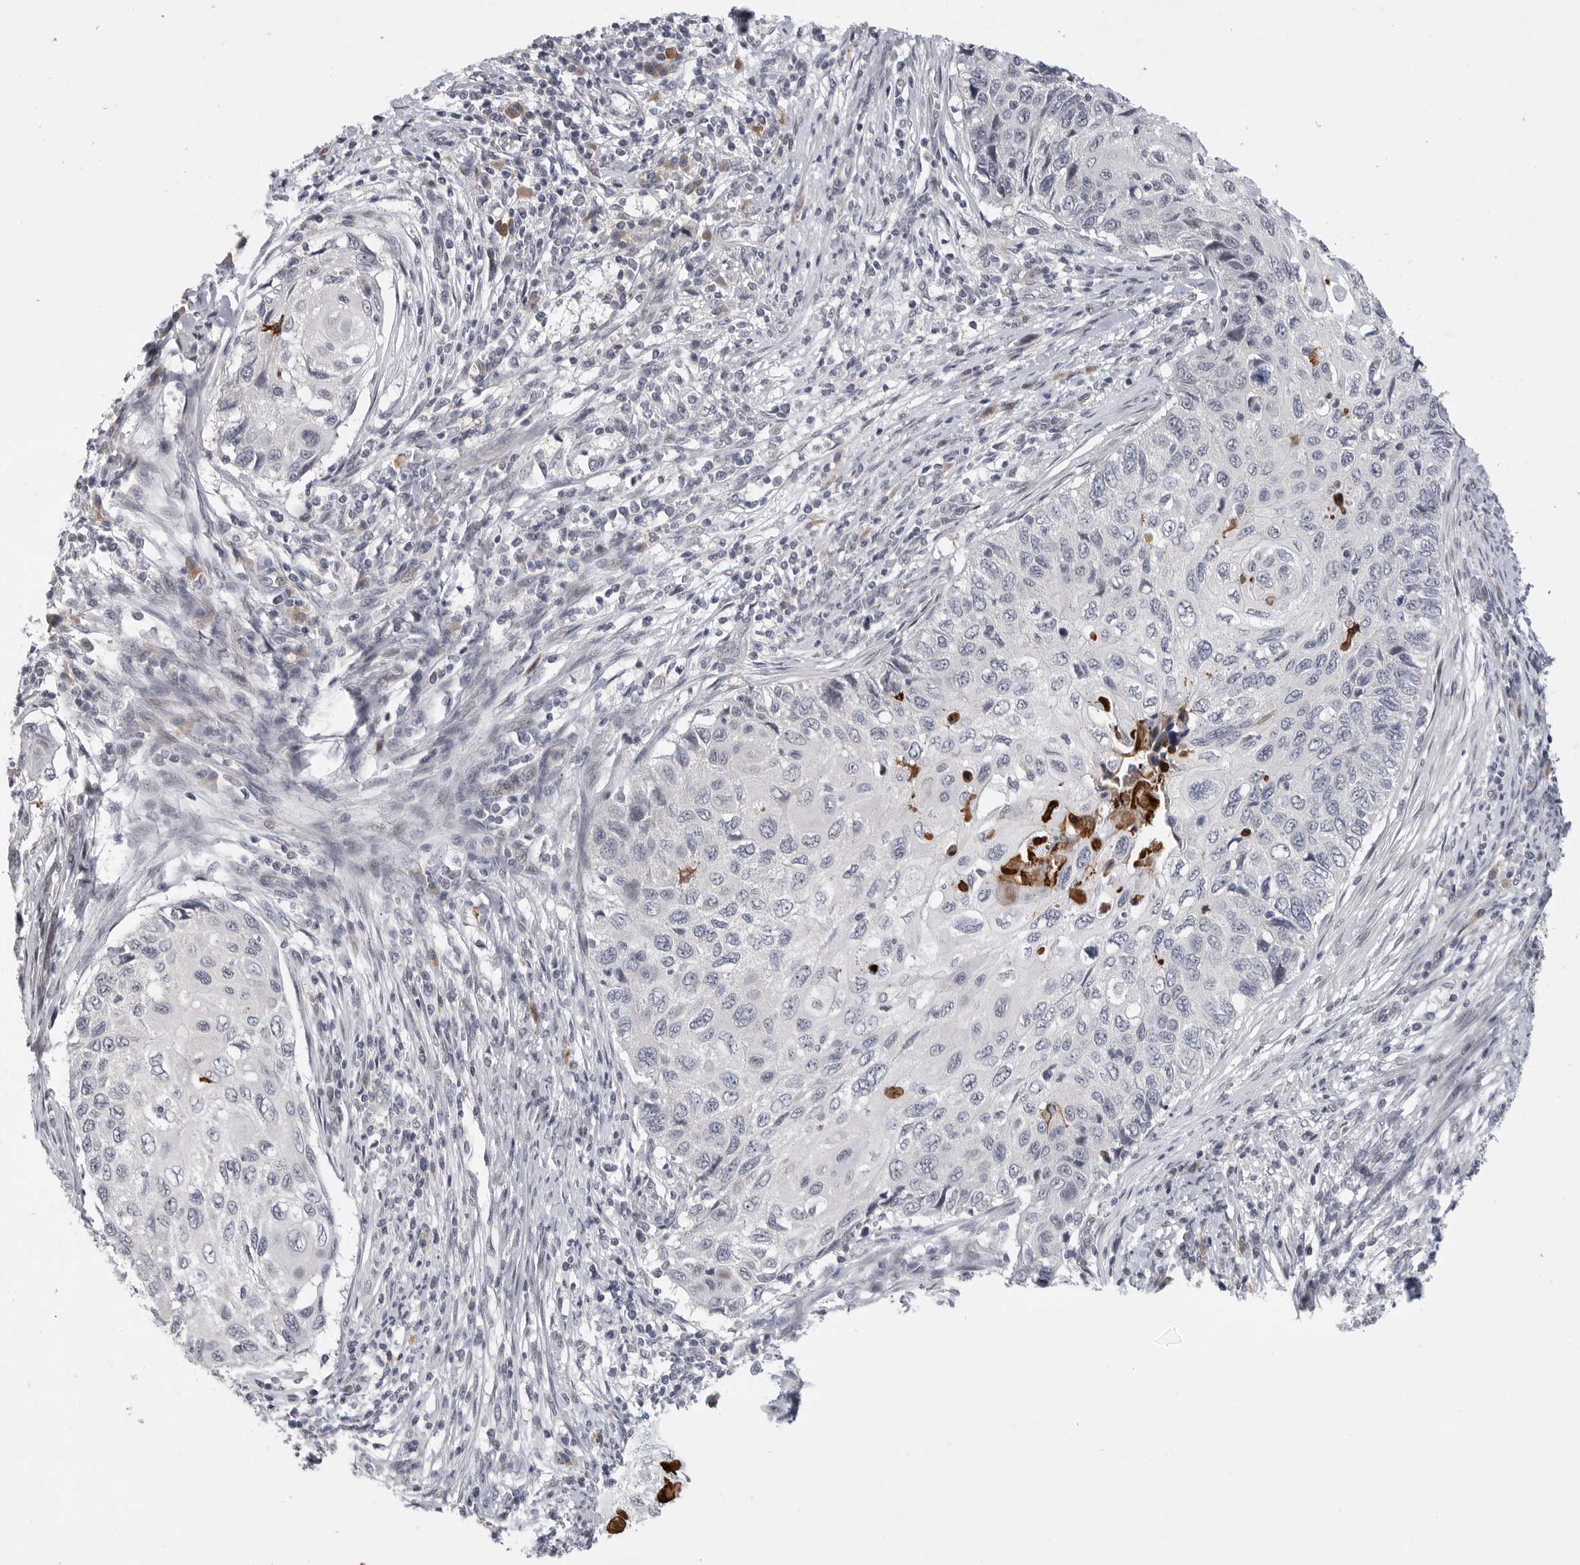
{"staining": {"intensity": "negative", "quantity": "none", "location": "none"}, "tissue": "cervical cancer", "cell_type": "Tumor cells", "image_type": "cancer", "snomed": [{"axis": "morphology", "description": "Squamous cell carcinoma, NOS"}, {"axis": "topography", "description": "Cervix"}], "caption": "Cervical cancer (squamous cell carcinoma) stained for a protein using IHC displays no positivity tumor cells.", "gene": "FBXO43", "patient": {"sex": "female", "age": 70}}